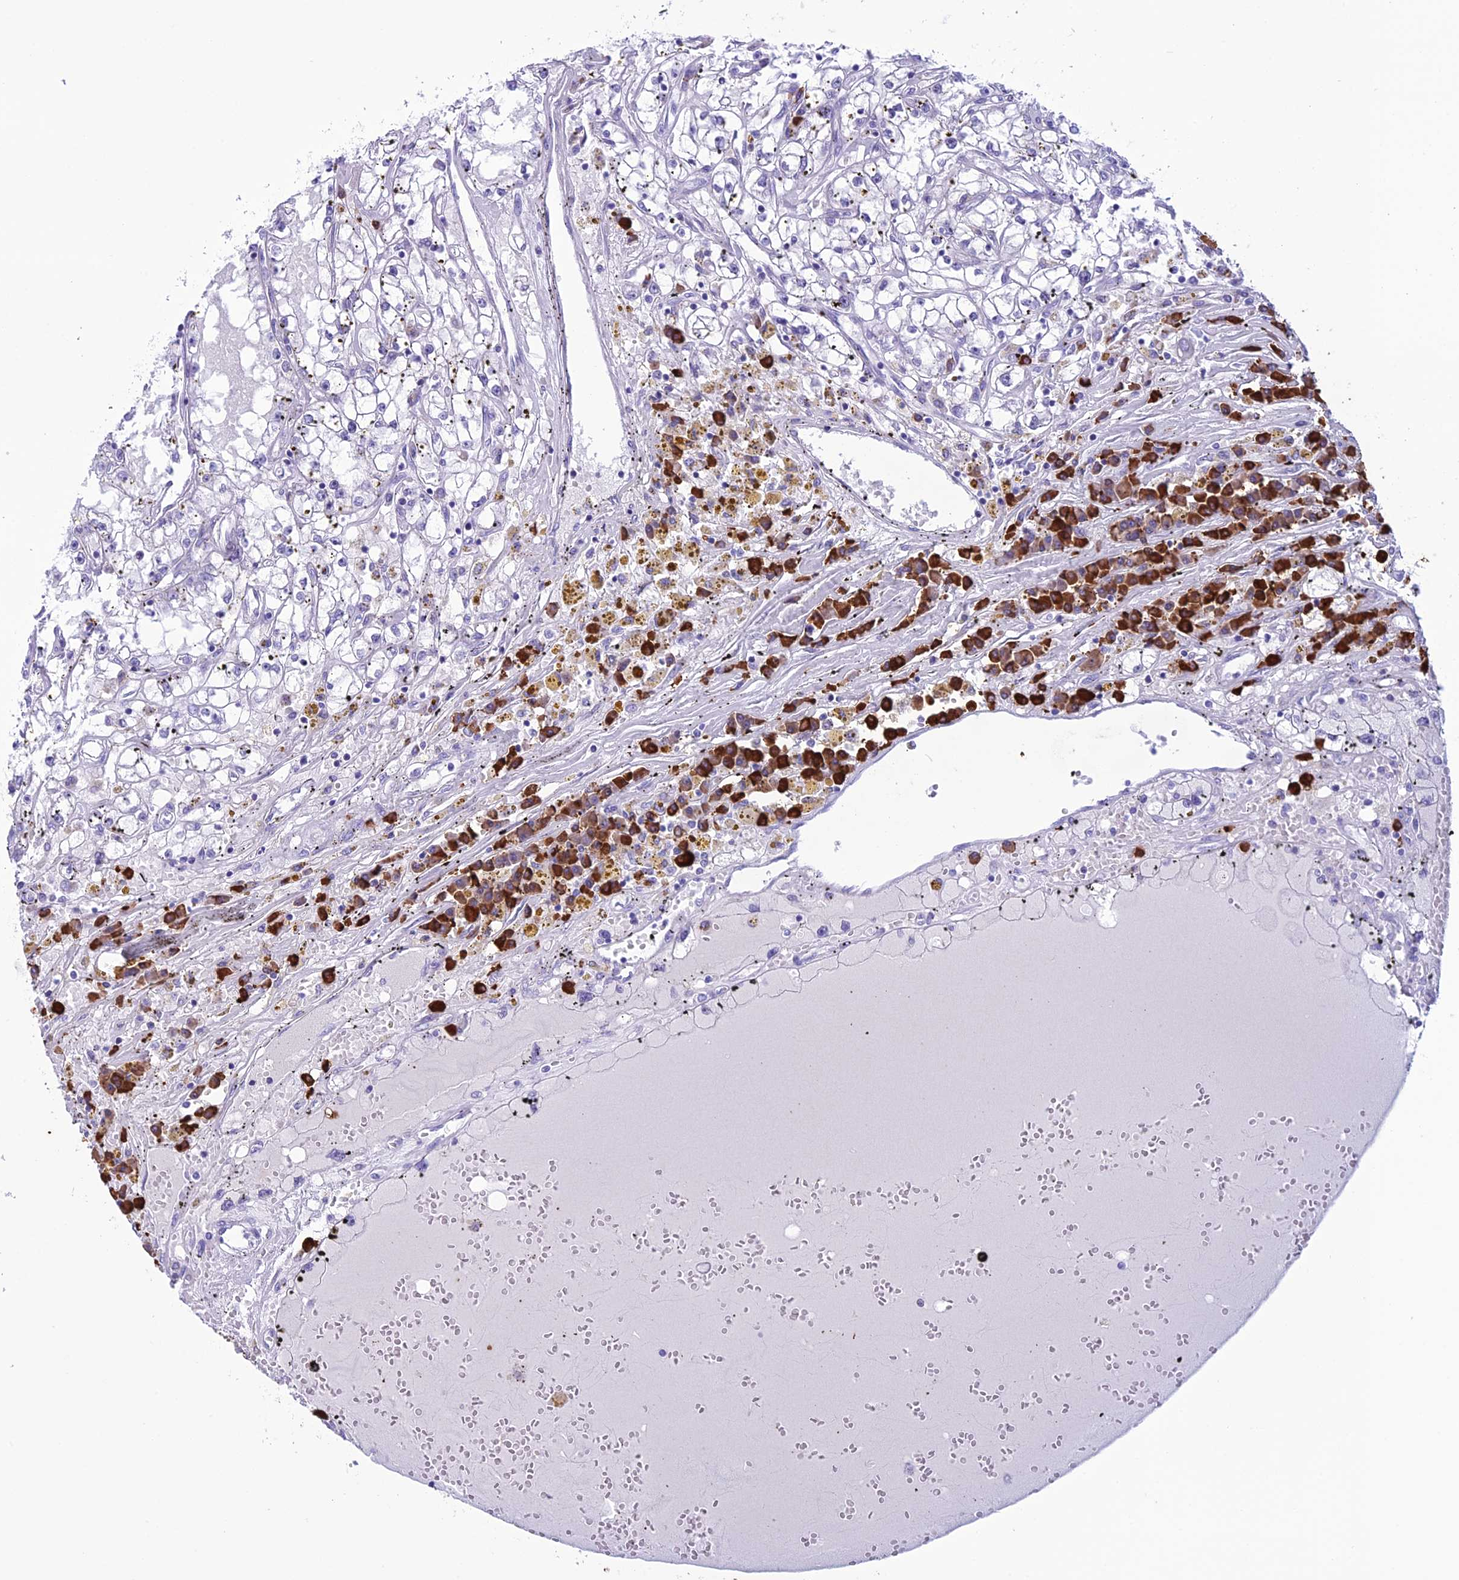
{"staining": {"intensity": "negative", "quantity": "none", "location": "none"}, "tissue": "renal cancer", "cell_type": "Tumor cells", "image_type": "cancer", "snomed": [{"axis": "morphology", "description": "Adenocarcinoma, NOS"}, {"axis": "topography", "description": "Kidney"}], "caption": "An image of adenocarcinoma (renal) stained for a protein shows no brown staining in tumor cells.", "gene": "MZB1", "patient": {"sex": "male", "age": 56}}